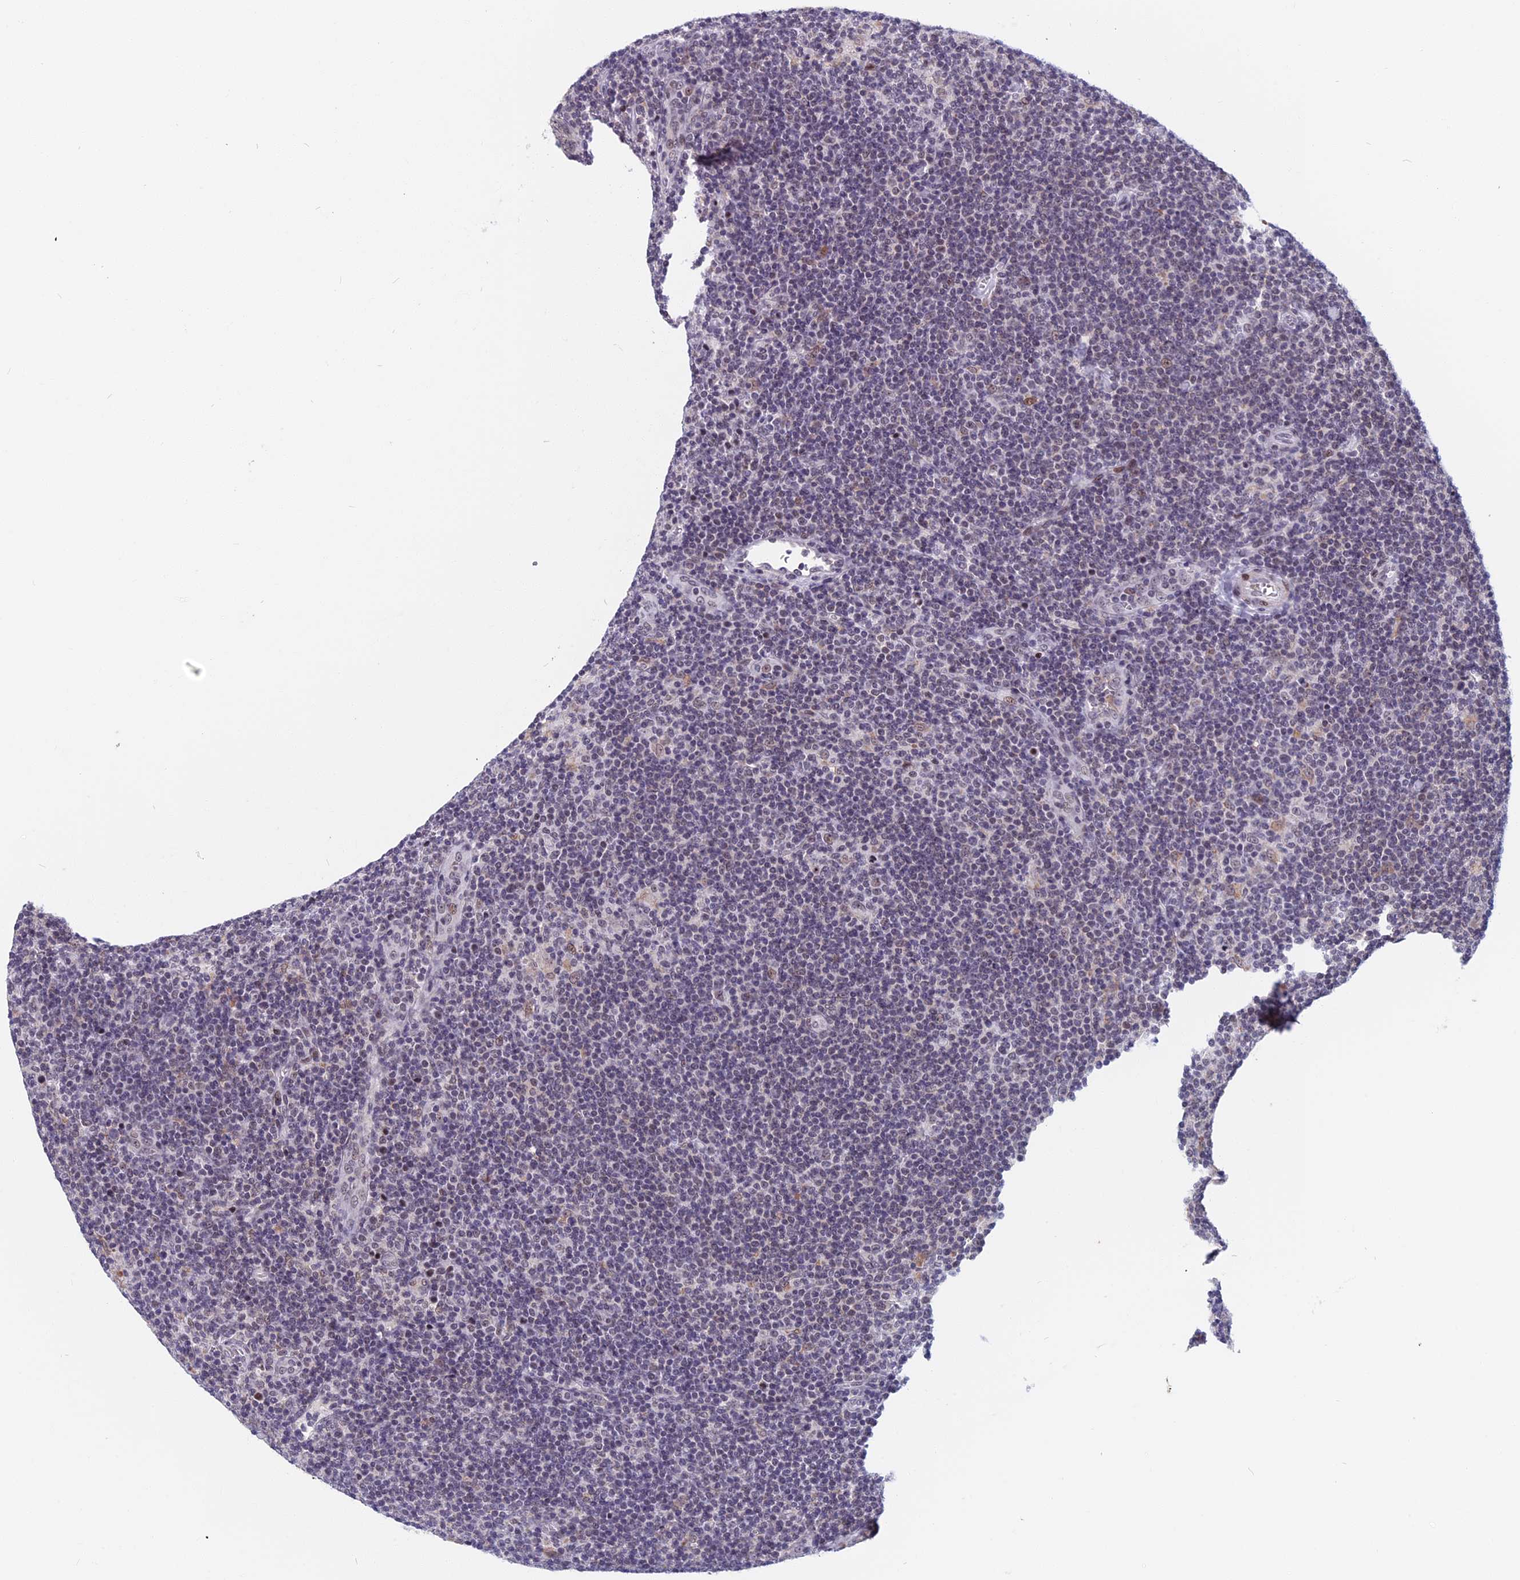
{"staining": {"intensity": "weak", "quantity": "25%-75%", "location": "nuclear"}, "tissue": "lymphoma", "cell_type": "Tumor cells", "image_type": "cancer", "snomed": [{"axis": "morphology", "description": "Hodgkin's disease, NOS"}, {"axis": "topography", "description": "Lymph node"}], "caption": "Lymphoma stained for a protein reveals weak nuclear positivity in tumor cells.", "gene": "CDC7", "patient": {"sex": "female", "age": 57}}